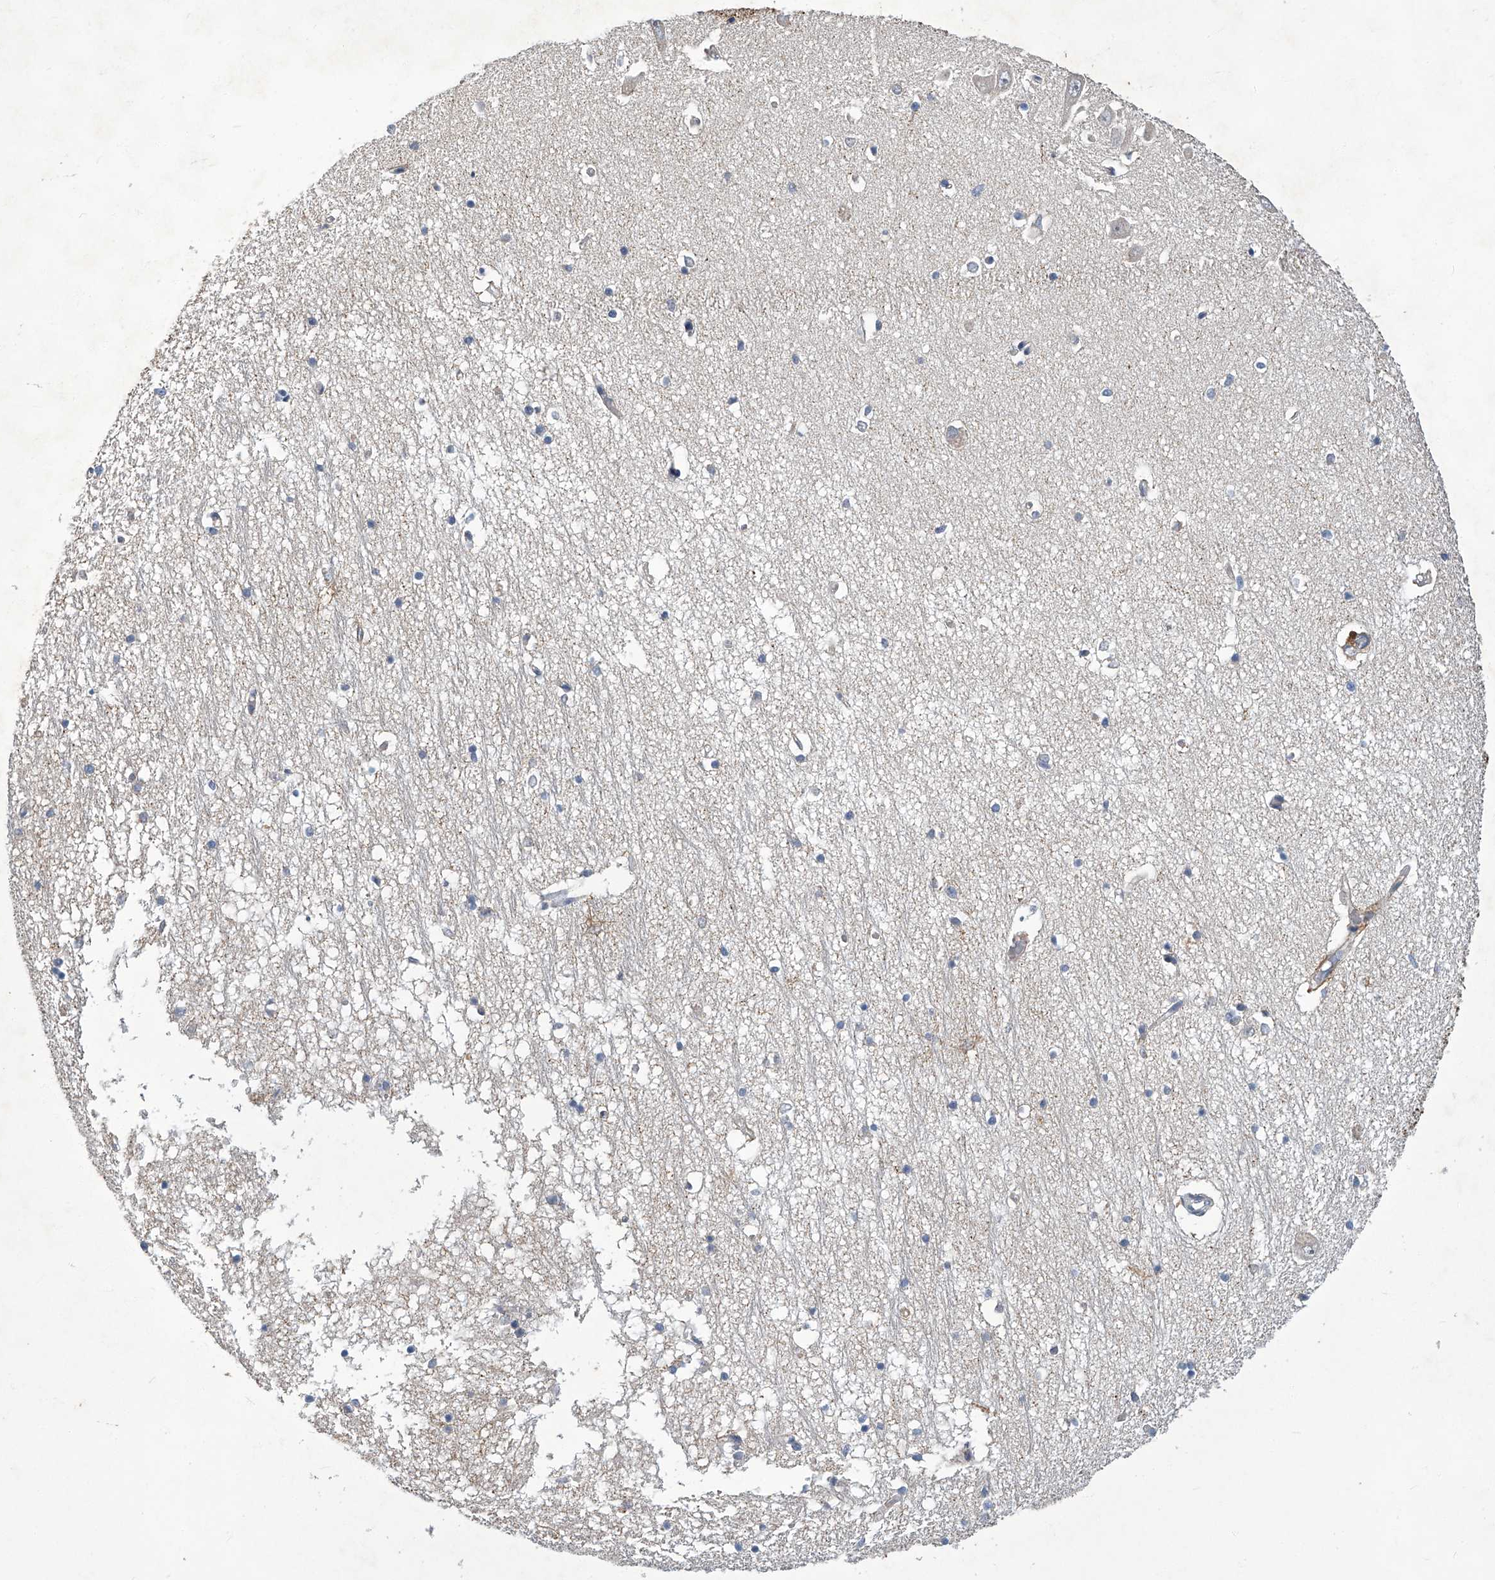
{"staining": {"intensity": "negative", "quantity": "none", "location": "none"}, "tissue": "hippocampus", "cell_type": "Glial cells", "image_type": "normal", "snomed": [{"axis": "morphology", "description": "Normal tissue, NOS"}, {"axis": "topography", "description": "Hippocampus"}], "caption": "Immunohistochemistry photomicrograph of benign human hippocampus stained for a protein (brown), which exhibits no staining in glial cells.", "gene": "TGFBR1", "patient": {"sex": "male", "age": 70}}